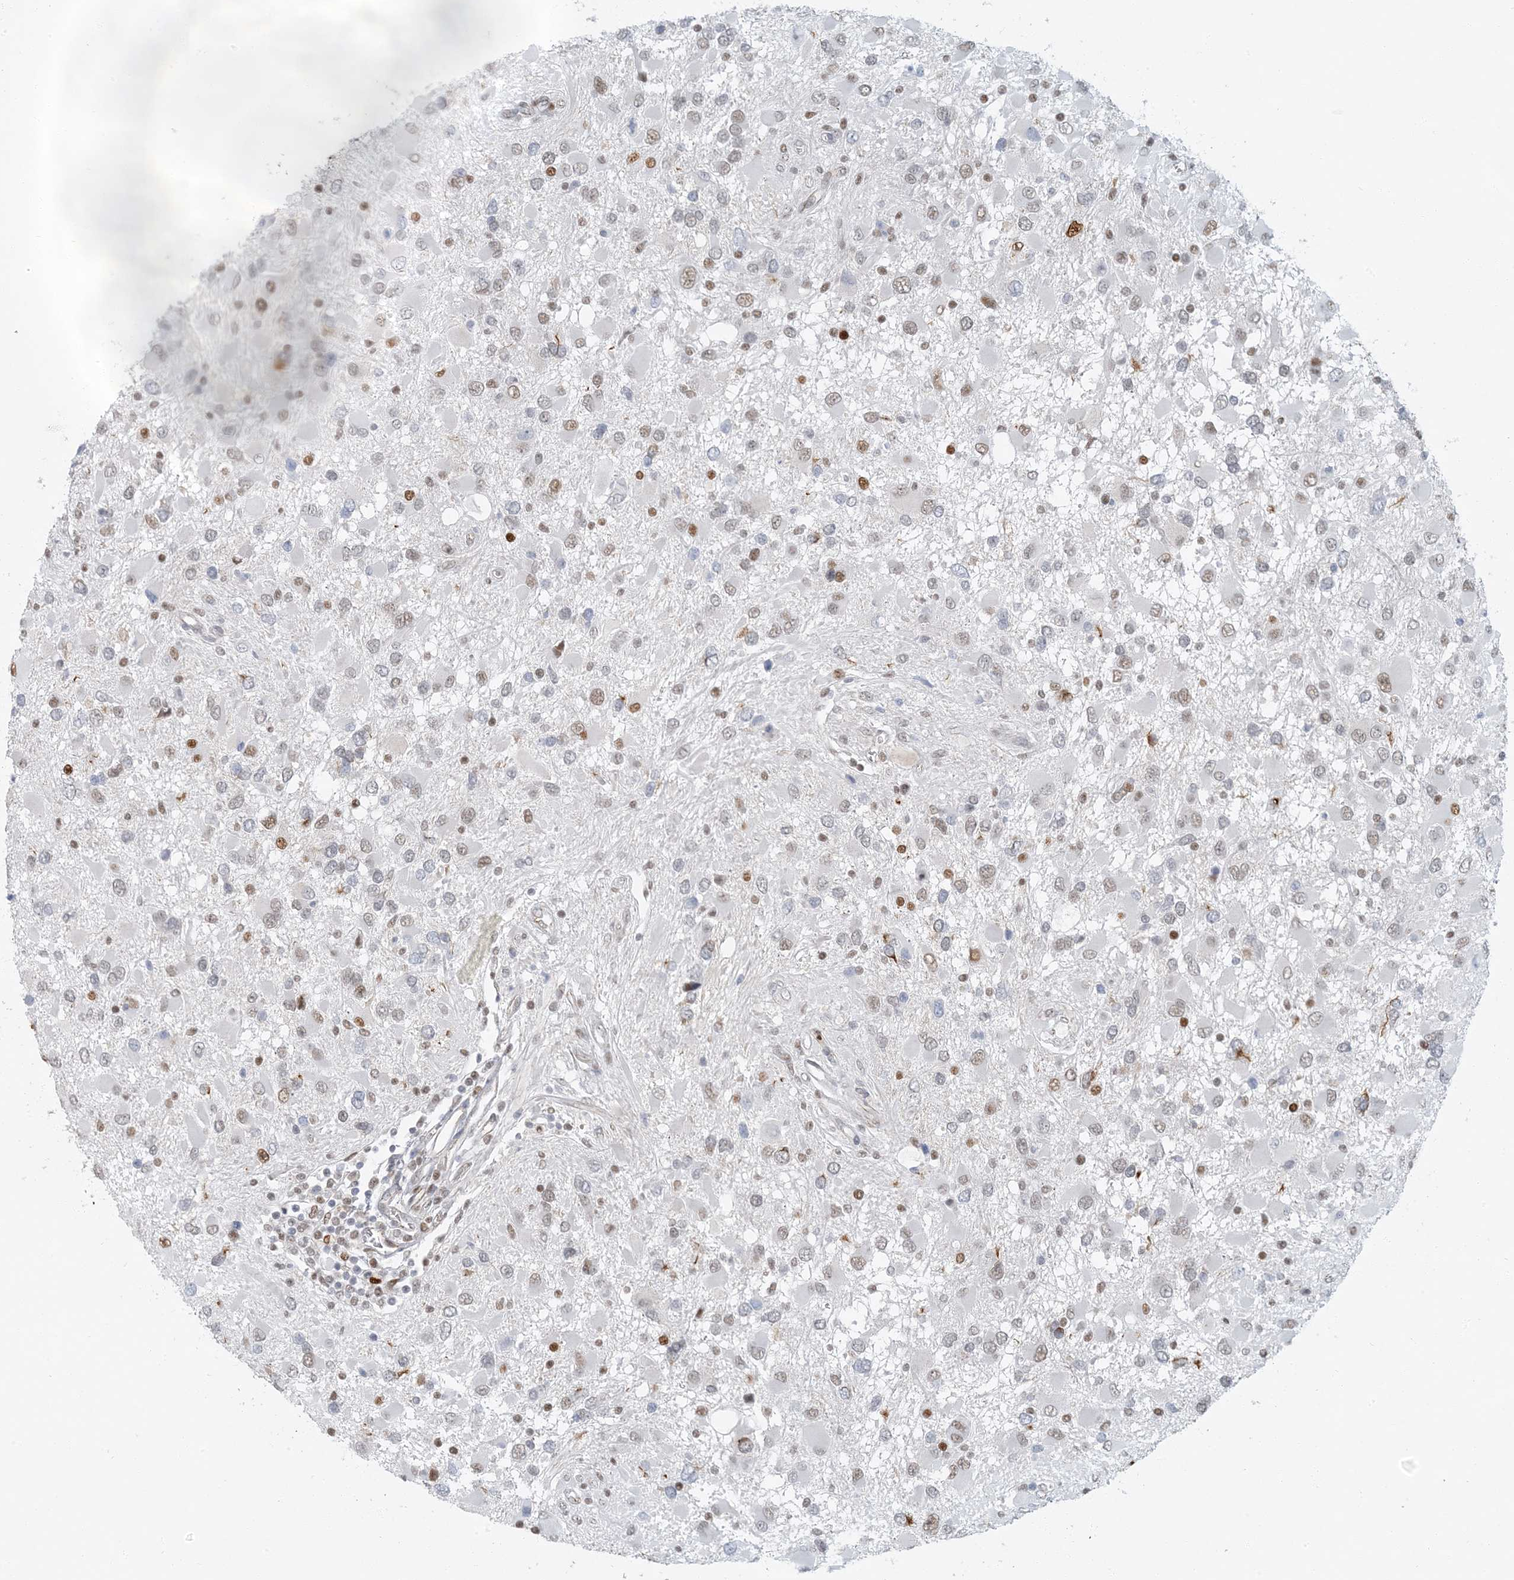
{"staining": {"intensity": "weak", "quantity": "25%-75%", "location": "nuclear"}, "tissue": "glioma", "cell_type": "Tumor cells", "image_type": "cancer", "snomed": [{"axis": "morphology", "description": "Glioma, malignant, High grade"}, {"axis": "topography", "description": "Brain"}], "caption": "High-magnification brightfield microscopy of glioma stained with DAB (3,3'-diaminobenzidine) (brown) and counterstained with hematoxylin (blue). tumor cells exhibit weak nuclear expression is identified in about25%-75% of cells.", "gene": "AK9", "patient": {"sex": "male", "age": 53}}